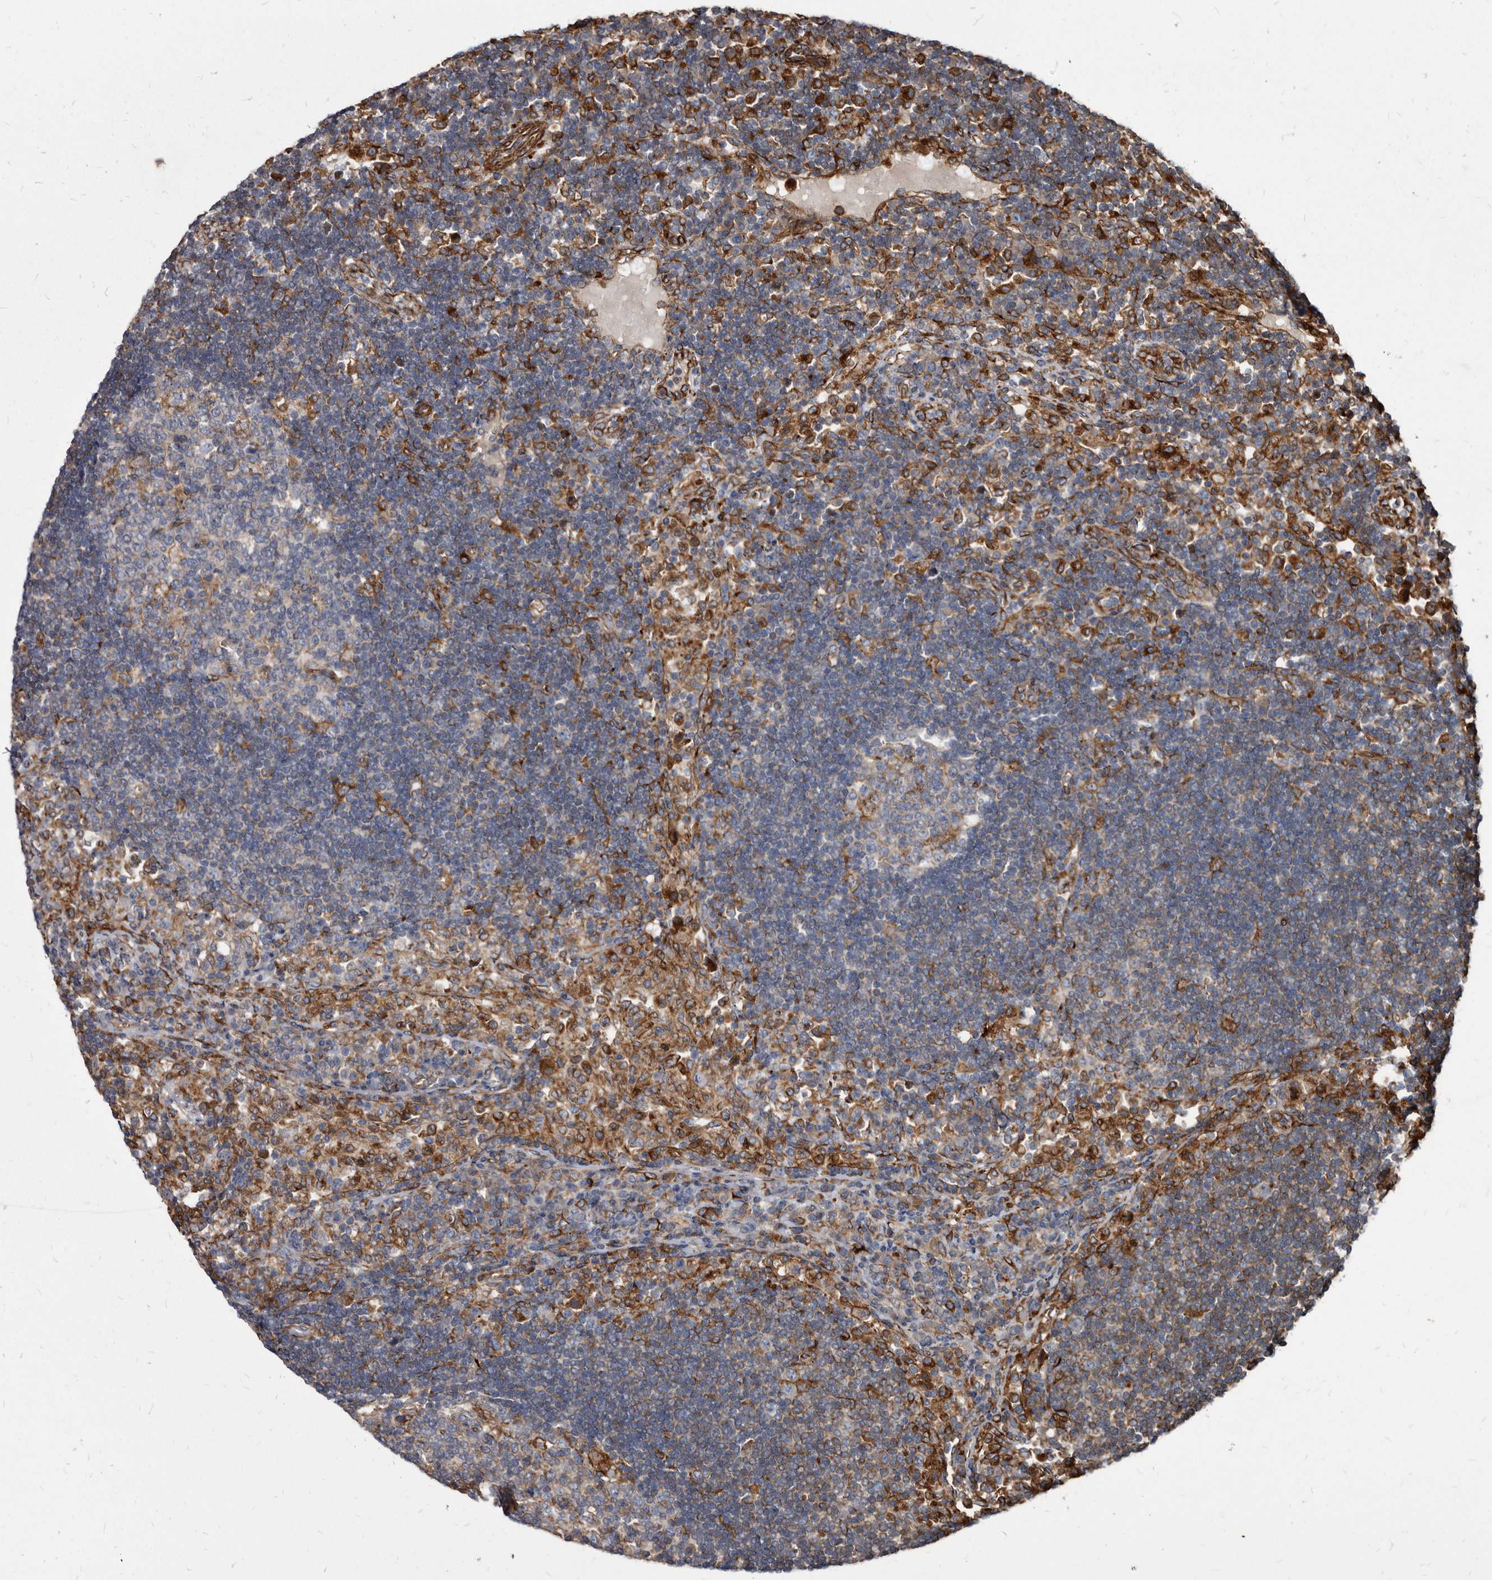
{"staining": {"intensity": "weak", "quantity": "<25%", "location": "cytoplasmic/membranous"}, "tissue": "lymph node", "cell_type": "Germinal center cells", "image_type": "normal", "snomed": [{"axis": "morphology", "description": "Normal tissue, NOS"}, {"axis": "topography", "description": "Lymph node"}], "caption": "This is an IHC histopathology image of normal lymph node. There is no staining in germinal center cells.", "gene": "KCTD20", "patient": {"sex": "female", "age": 53}}